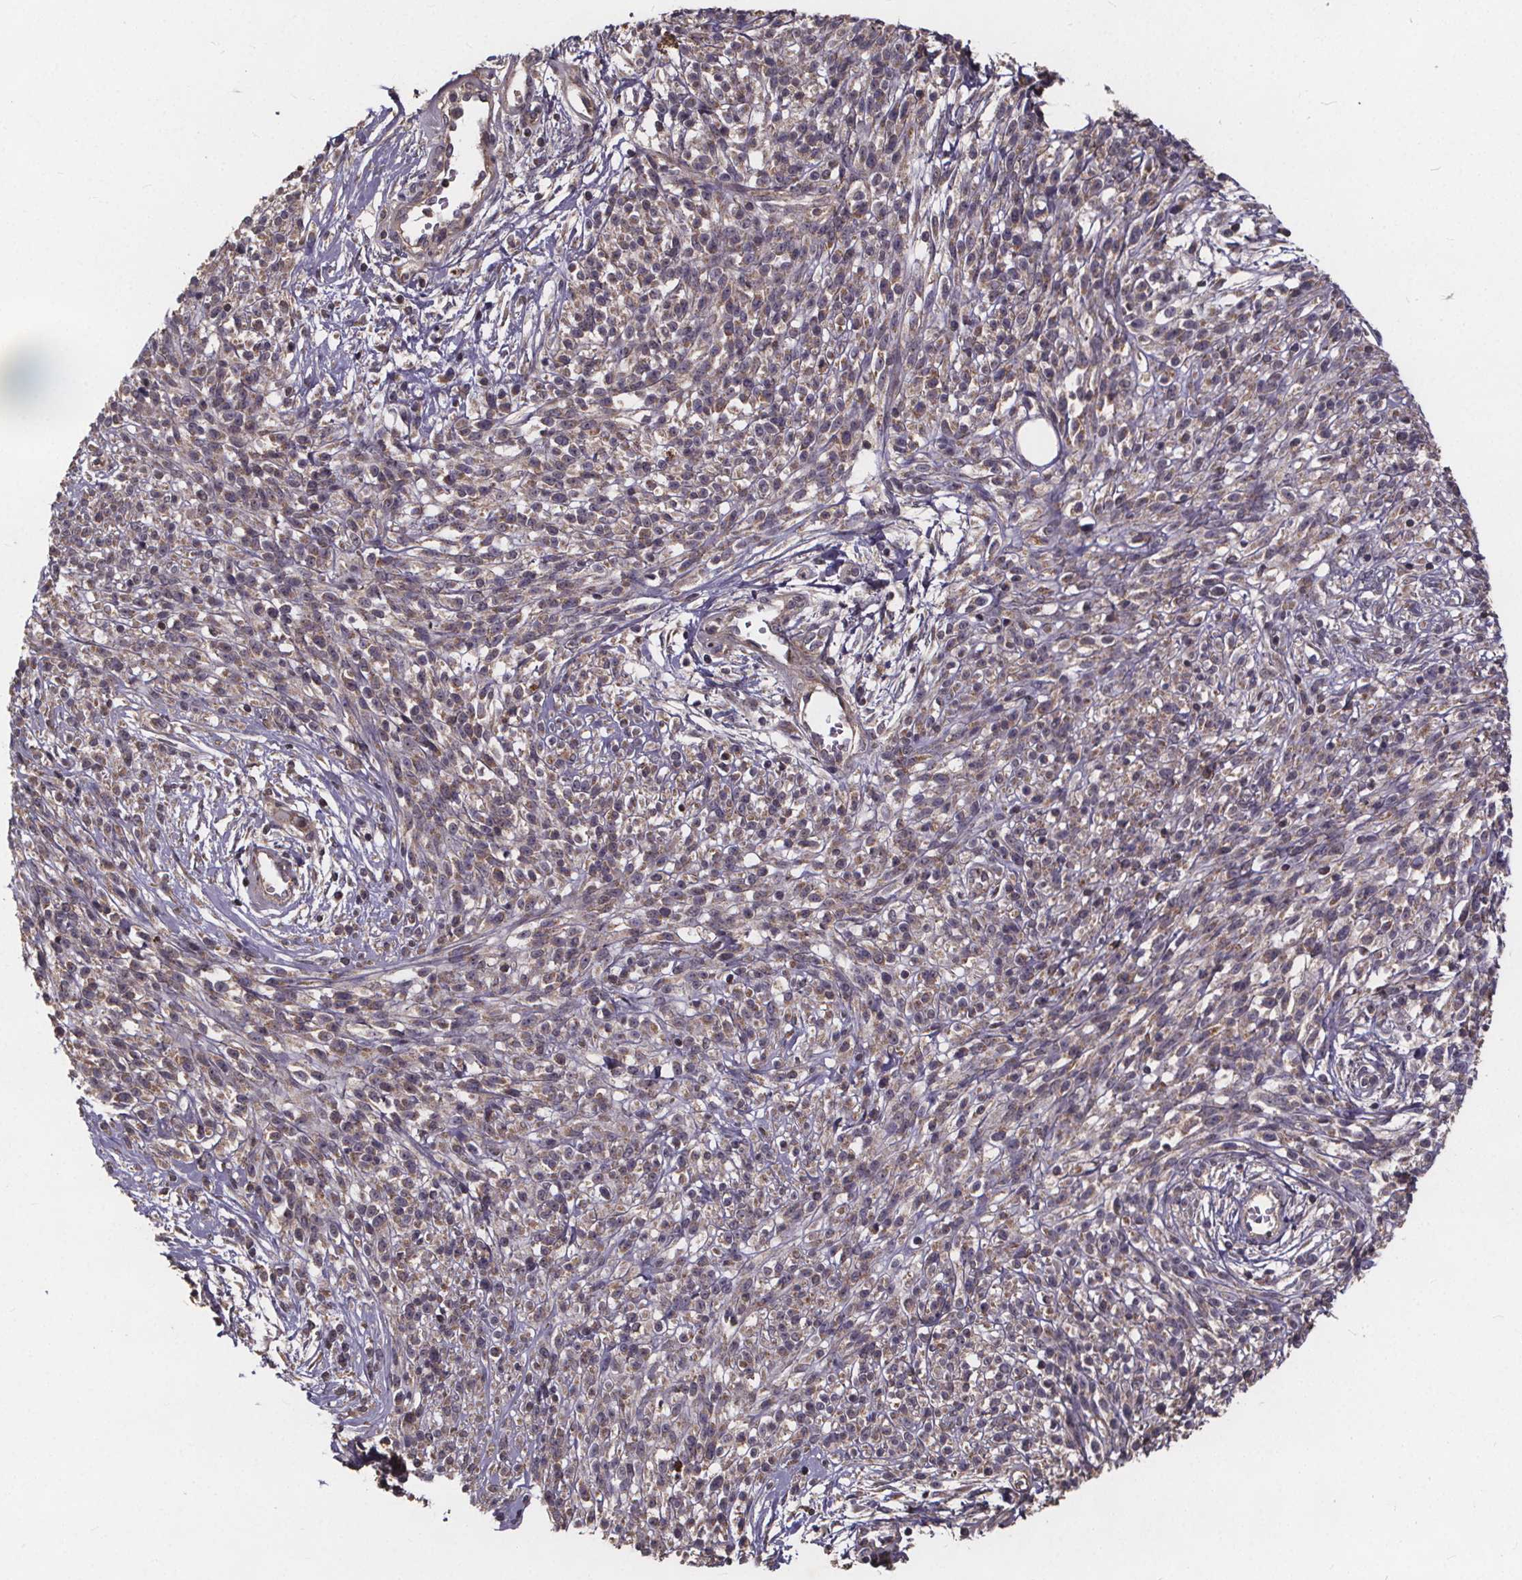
{"staining": {"intensity": "weak", "quantity": "25%-75%", "location": "cytoplasmic/membranous"}, "tissue": "melanoma", "cell_type": "Tumor cells", "image_type": "cancer", "snomed": [{"axis": "morphology", "description": "Malignant melanoma, NOS"}, {"axis": "topography", "description": "Skin"}, {"axis": "topography", "description": "Skin of trunk"}], "caption": "Malignant melanoma stained with a brown dye demonstrates weak cytoplasmic/membranous positive expression in approximately 25%-75% of tumor cells.", "gene": "YME1L1", "patient": {"sex": "male", "age": 74}}